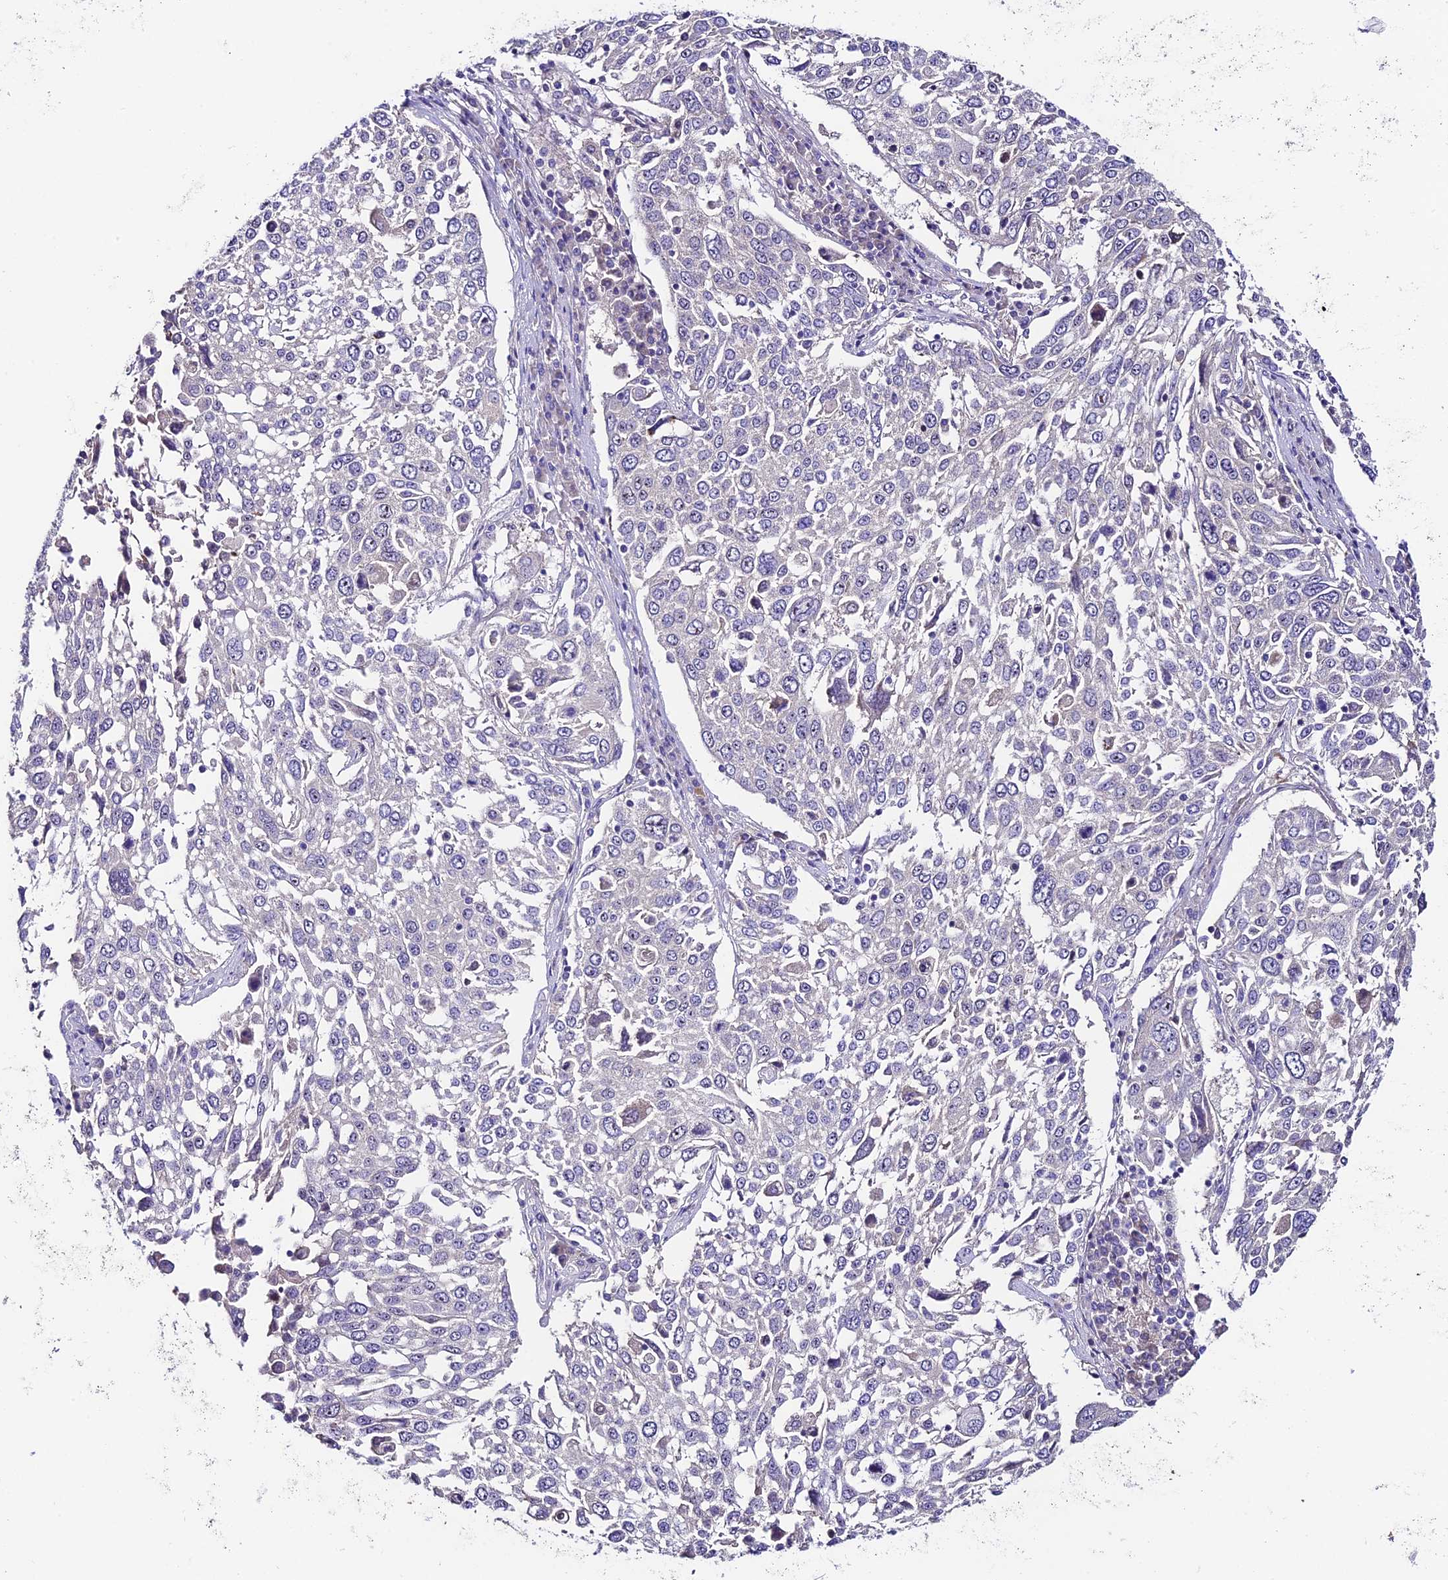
{"staining": {"intensity": "negative", "quantity": "none", "location": "none"}, "tissue": "lung cancer", "cell_type": "Tumor cells", "image_type": "cancer", "snomed": [{"axis": "morphology", "description": "Squamous cell carcinoma, NOS"}, {"axis": "topography", "description": "Lung"}], "caption": "Squamous cell carcinoma (lung) stained for a protein using immunohistochemistry (IHC) reveals no staining tumor cells.", "gene": "DUSP29", "patient": {"sex": "male", "age": 65}}